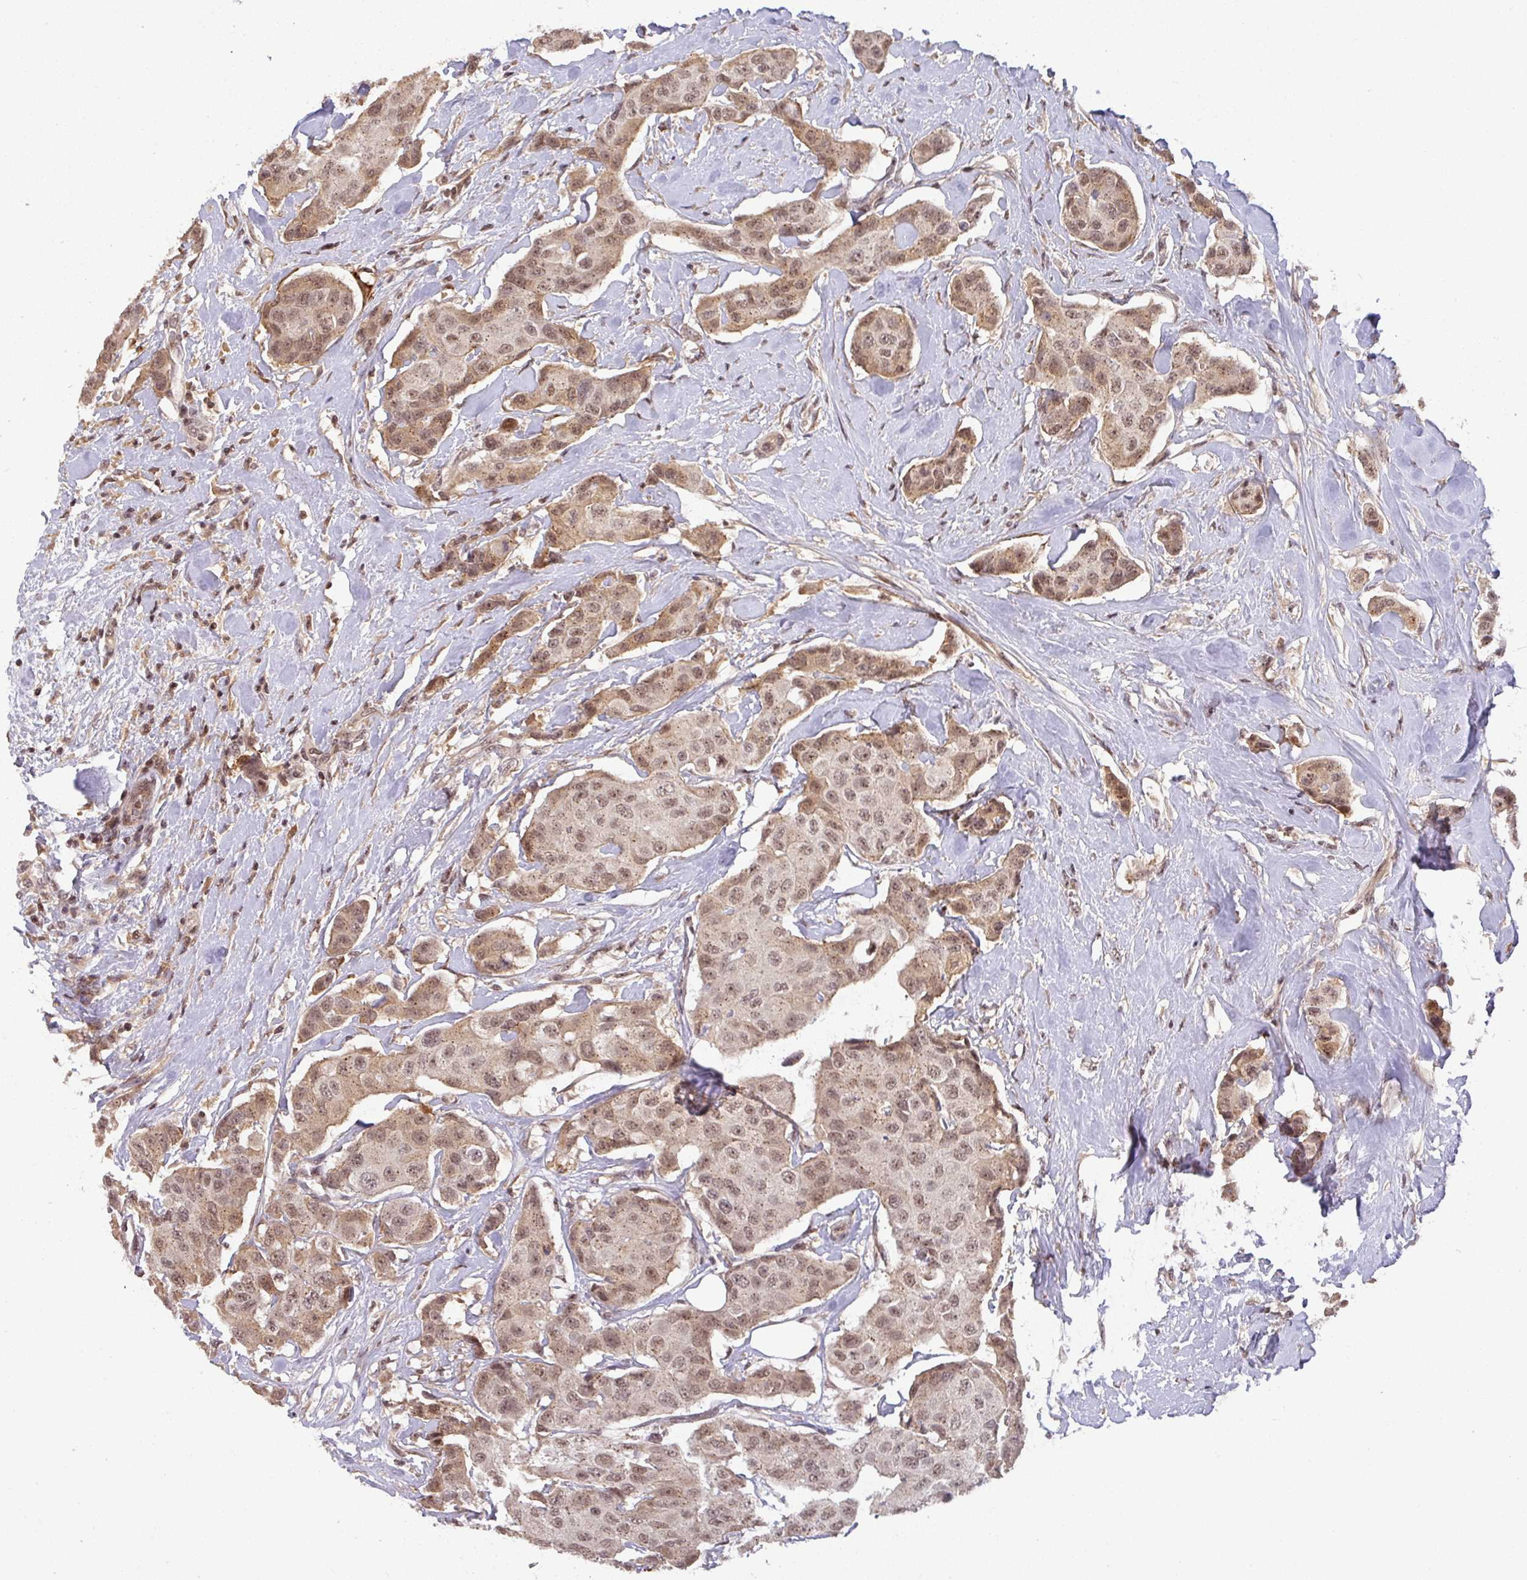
{"staining": {"intensity": "moderate", "quantity": ">75%", "location": "cytoplasmic/membranous,nuclear"}, "tissue": "breast cancer", "cell_type": "Tumor cells", "image_type": "cancer", "snomed": [{"axis": "morphology", "description": "Duct carcinoma"}, {"axis": "topography", "description": "Breast"}, {"axis": "topography", "description": "Lymph node"}], "caption": "Breast cancer (infiltrating ductal carcinoma) tissue exhibits moderate cytoplasmic/membranous and nuclear staining in approximately >75% of tumor cells, visualized by immunohistochemistry. The staining was performed using DAB, with brown indicating positive protein expression. Nuclei are stained blue with hematoxylin.", "gene": "ZBTB14", "patient": {"sex": "female", "age": 80}}